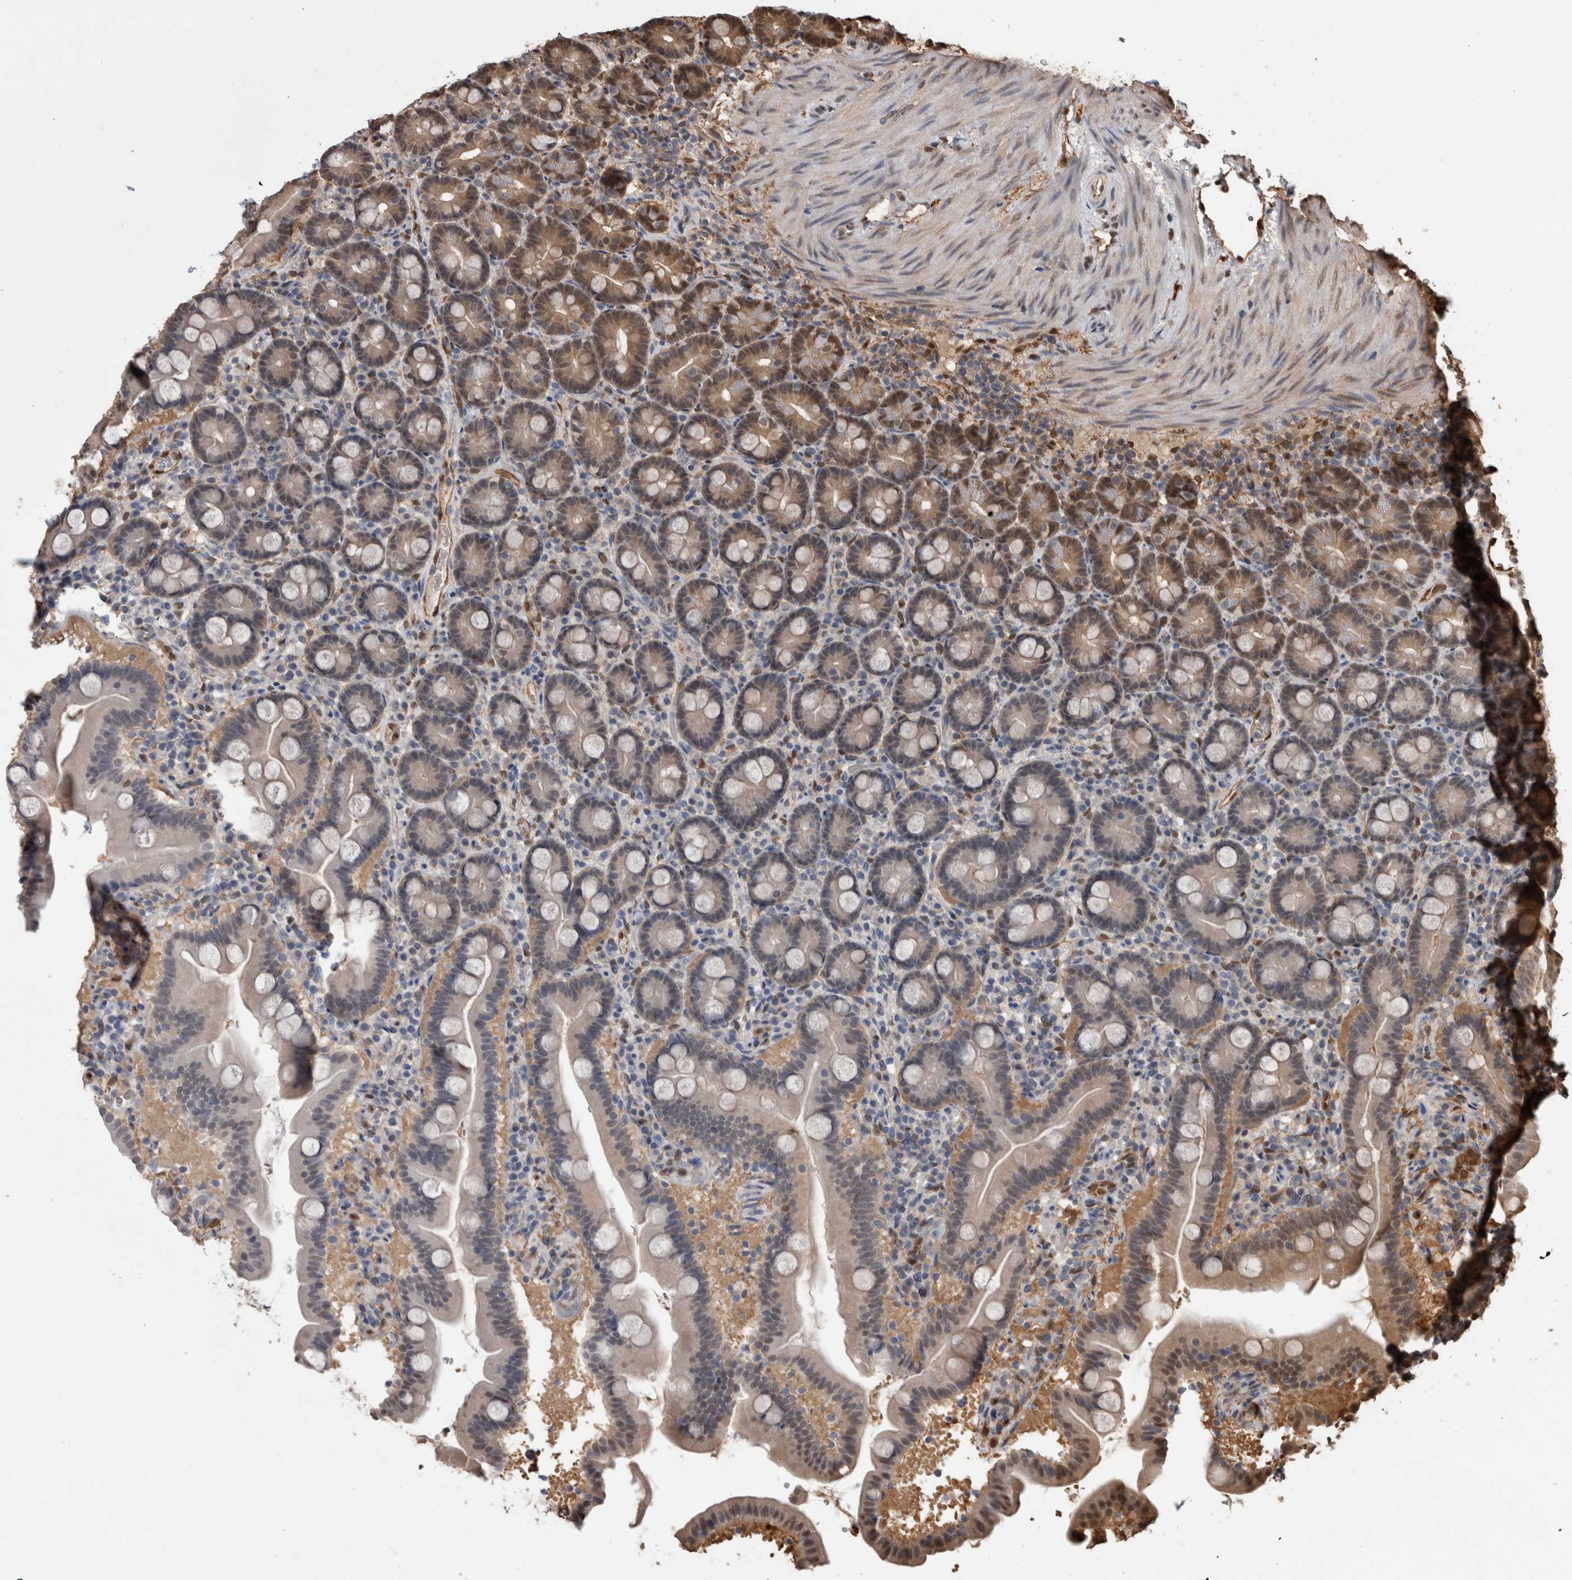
{"staining": {"intensity": "weak", "quantity": "25%-75%", "location": "cytoplasmic/membranous"}, "tissue": "duodenum", "cell_type": "Glandular cells", "image_type": "normal", "snomed": [{"axis": "morphology", "description": "Normal tissue, NOS"}, {"axis": "topography", "description": "Duodenum"}], "caption": "Glandular cells demonstrate weak cytoplasmic/membranous expression in approximately 25%-75% of cells in benign duodenum.", "gene": "LXN", "patient": {"sex": "male", "age": 54}}